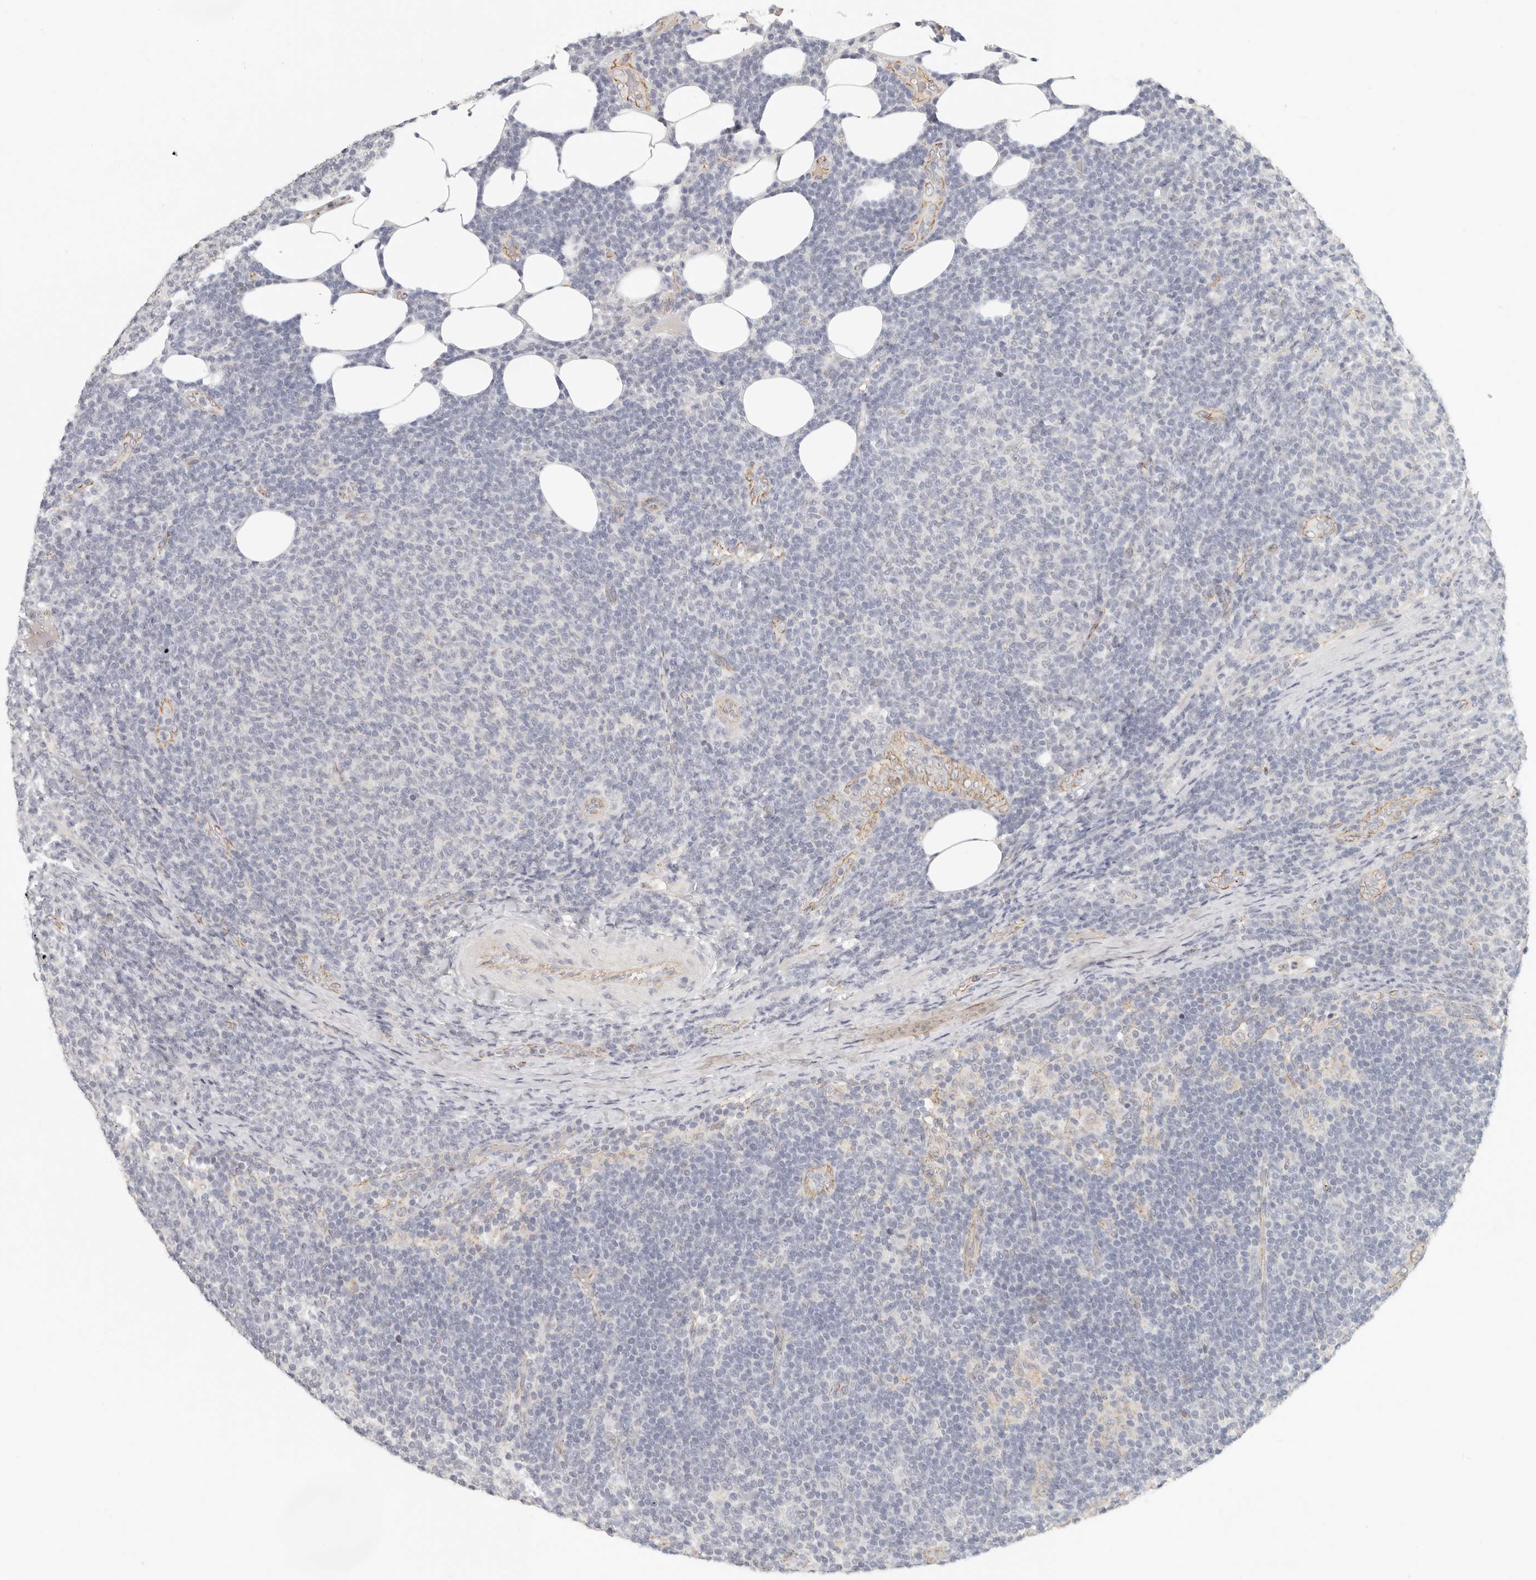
{"staining": {"intensity": "negative", "quantity": "none", "location": "none"}, "tissue": "lymphoma", "cell_type": "Tumor cells", "image_type": "cancer", "snomed": [{"axis": "morphology", "description": "Malignant lymphoma, non-Hodgkin's type, Low grade"}, {"axis": "topography", "description": "Lymph node"}], "caption": "Tumor cells are negative for brown protein staining in lymphoma.", "gene": "ANXA9", "patient": {"sex": "male", "age": 66}}